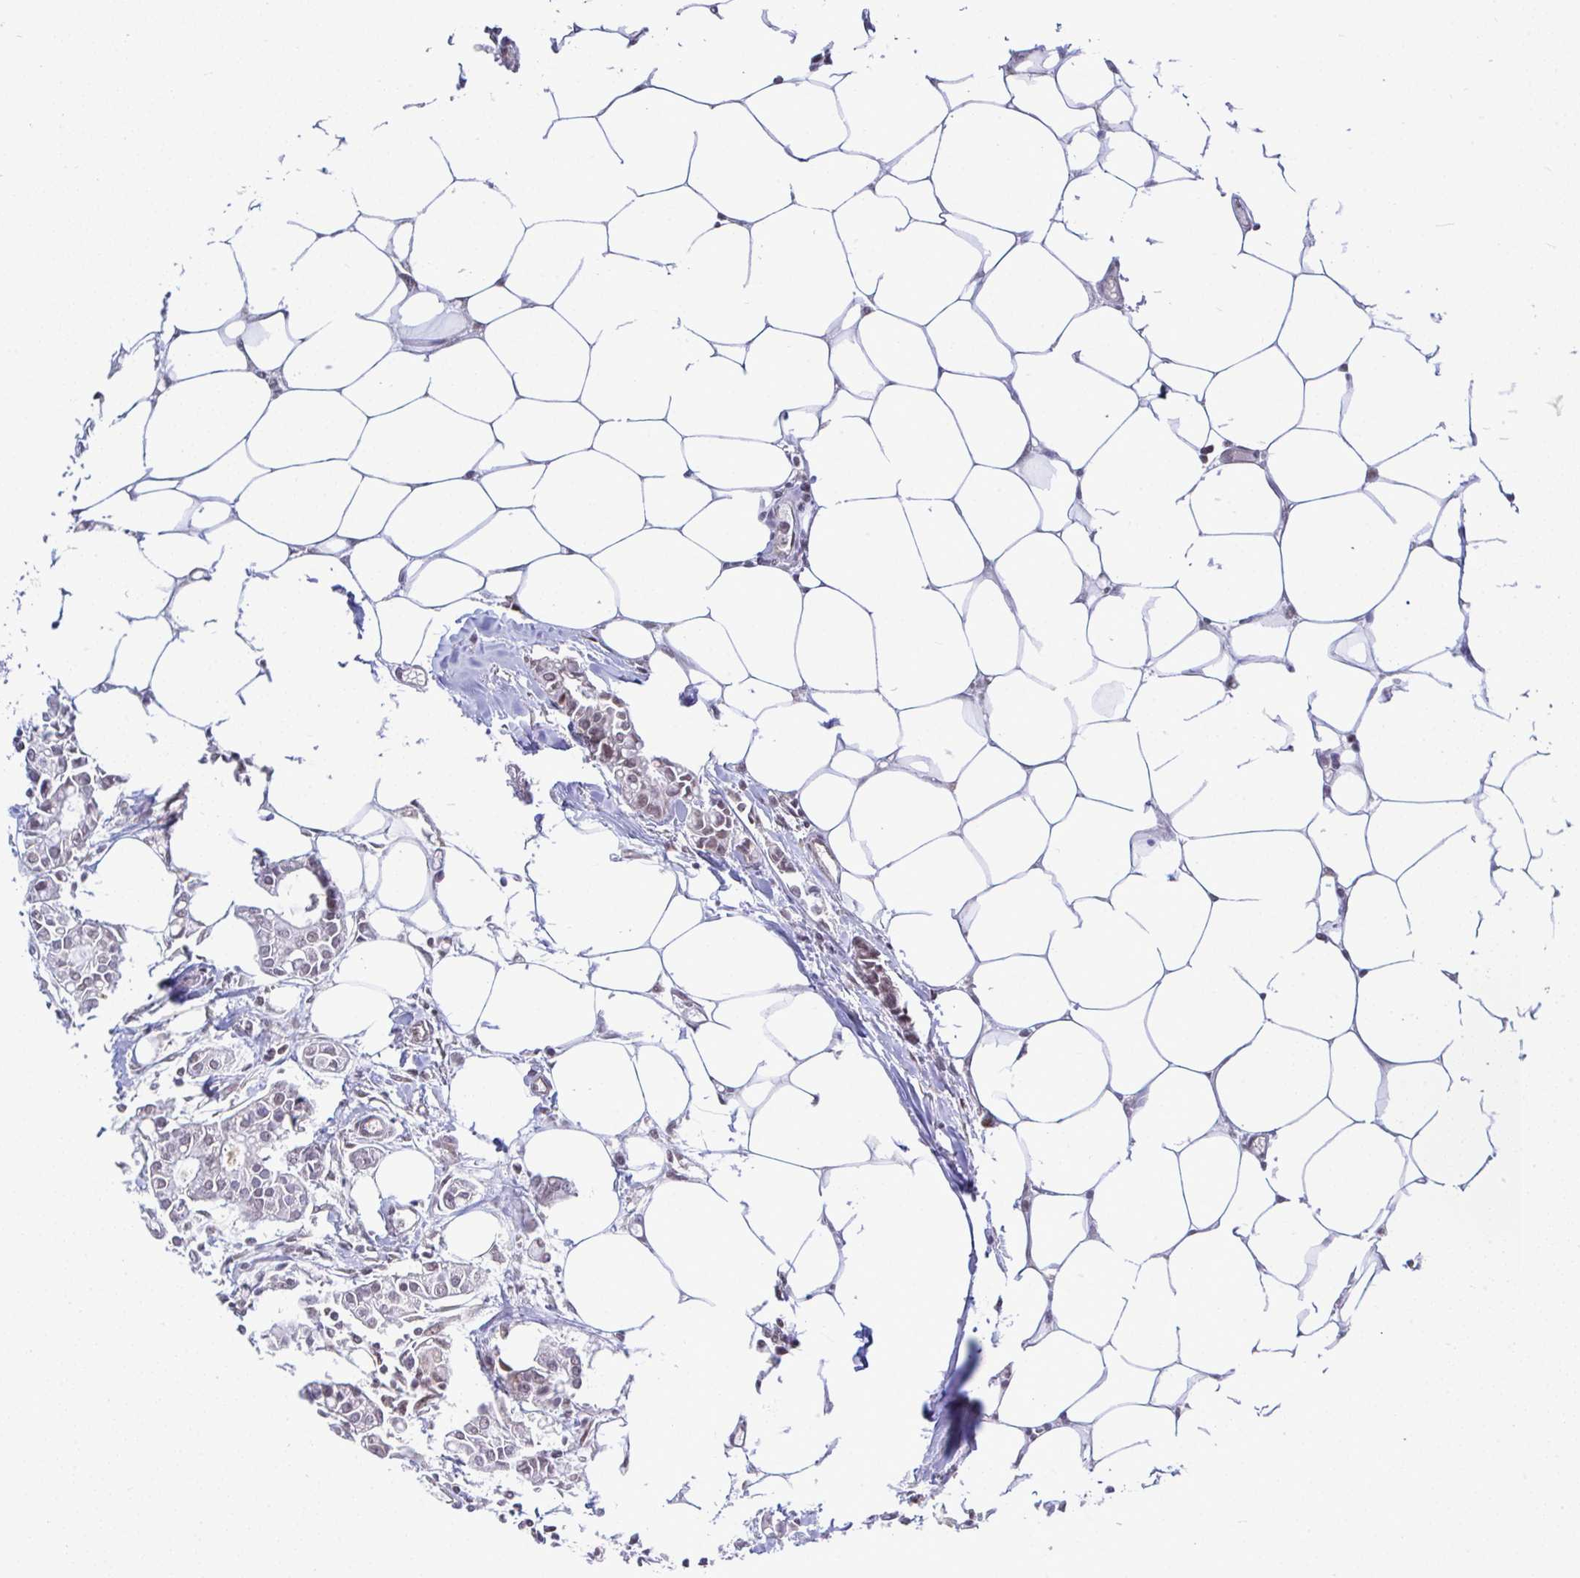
{"staining": {"intensity": "weak", "quantity": "25%-75%", "location": "nuclear"}, "tissue": "breast cancer", "cell_type": "Tumor cells", "image_type": "cancer", "snomed": [{"axis": "morphology", "description": "Duct carcinoma"}, {"axis": "topography", "description": "Breast"}], "caption": "Immunohistochemical staining of breast cancer (invasive ductal carcinoma) reveals low levels of weak nuclear expression in about 25%-75% of tumor cells. The staining is performed using DAB brown chromogen to label protein expression. The nuclei are counter-stained blue using hematoxylin.", "gene": "C9orf64", "patient": {"sex": "female", "age": 84}}